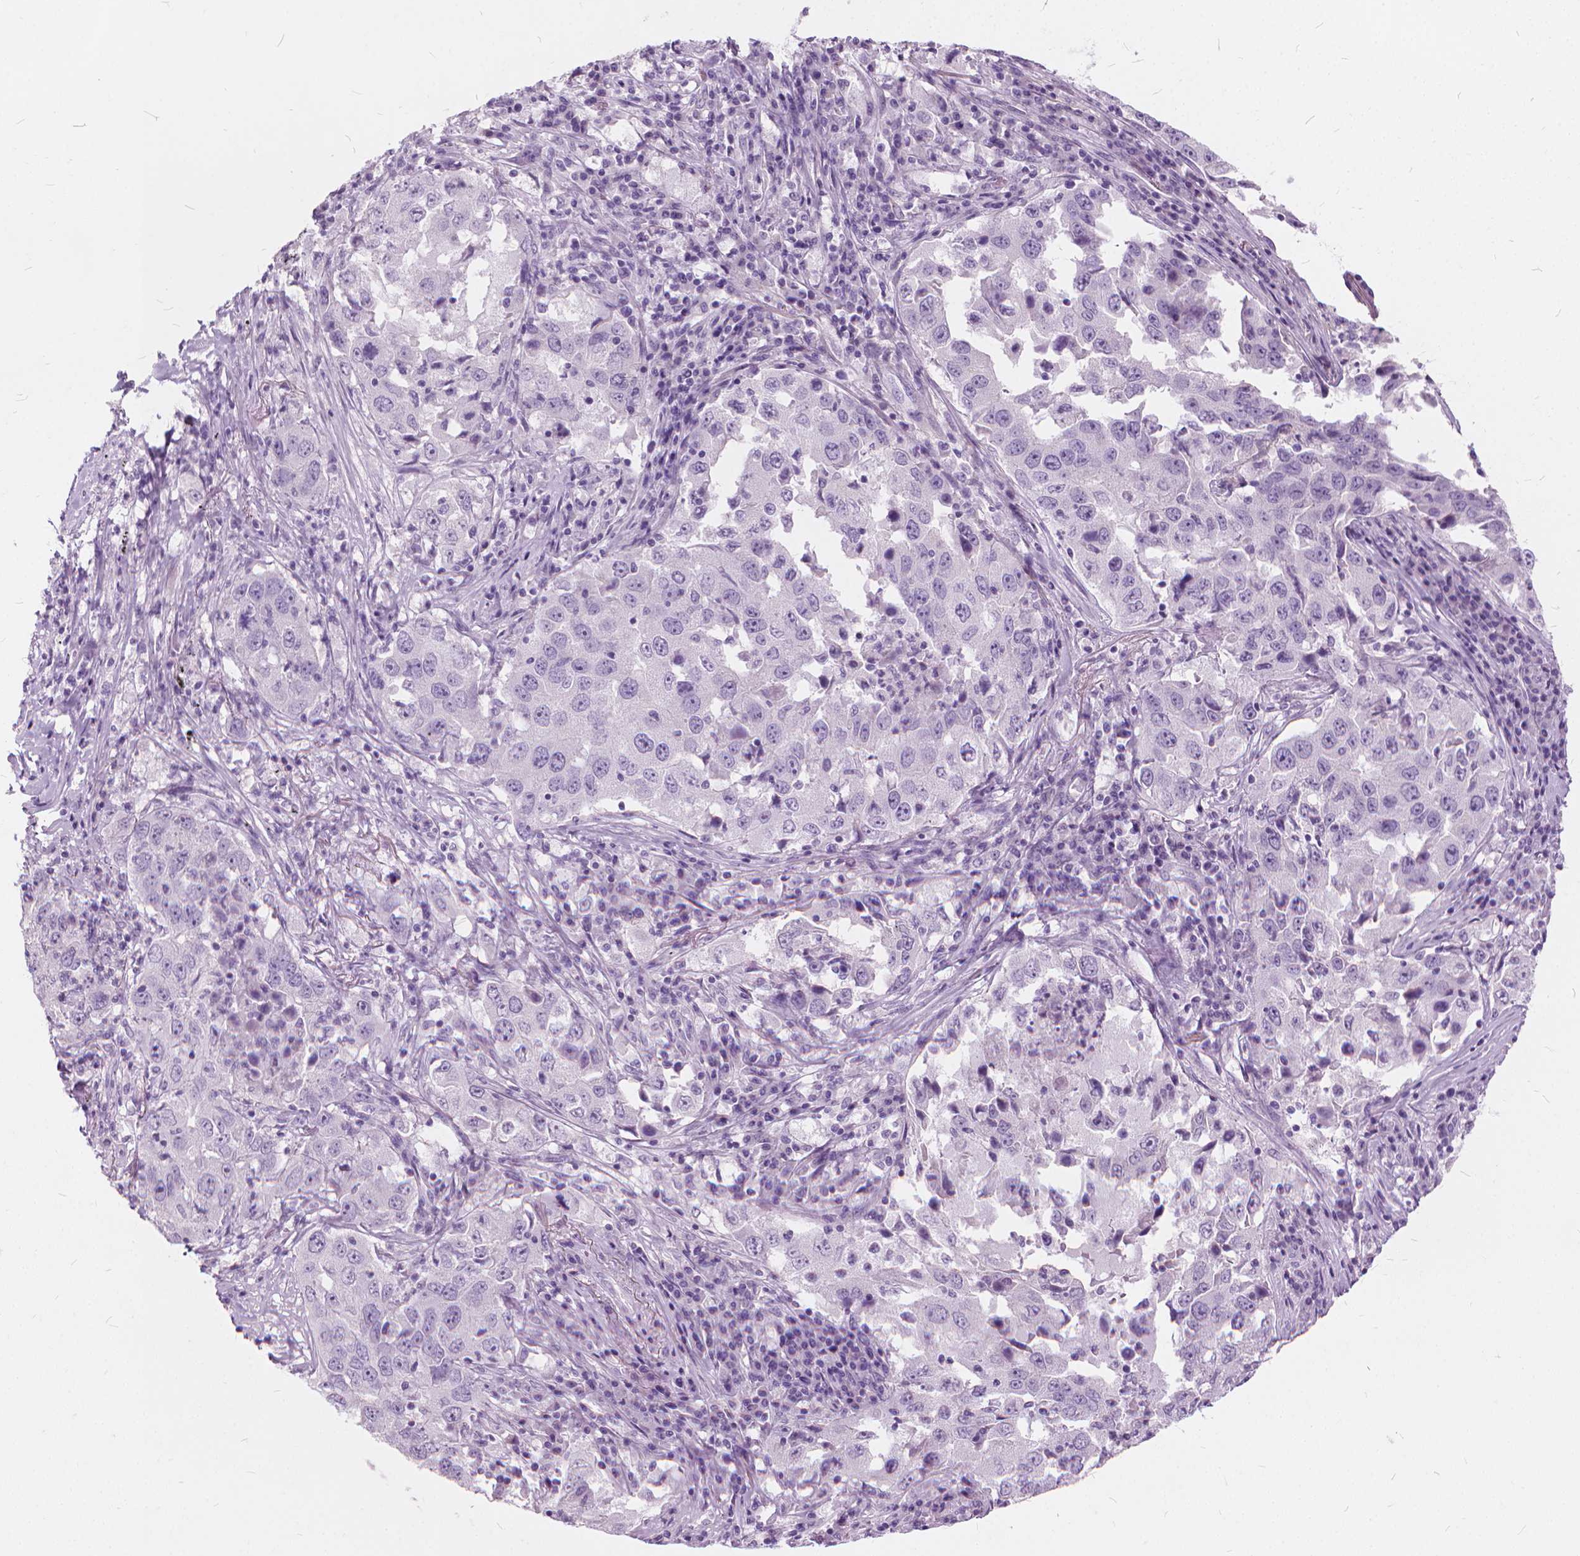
{"staining": {"intensity": "negative", "quantity": "none", "location": "none"}, "tissue": "lung cancer", "cell_type": "Tumor cells", "image_type": "cancer", "snomed": [{"axis": "morphology", "description": "Adenocarcinoma, NOS"}, {"axis": "topography", "description": "Lung"}], "caption": "An IHC photomicrograph of lung cancer (adenocarcinoma) is shown. There is no staining in tumor cells of lung cancer (adenocarcinoma).", "gene": "DNM1", "patient": {"sex": "male", "age": 73}}